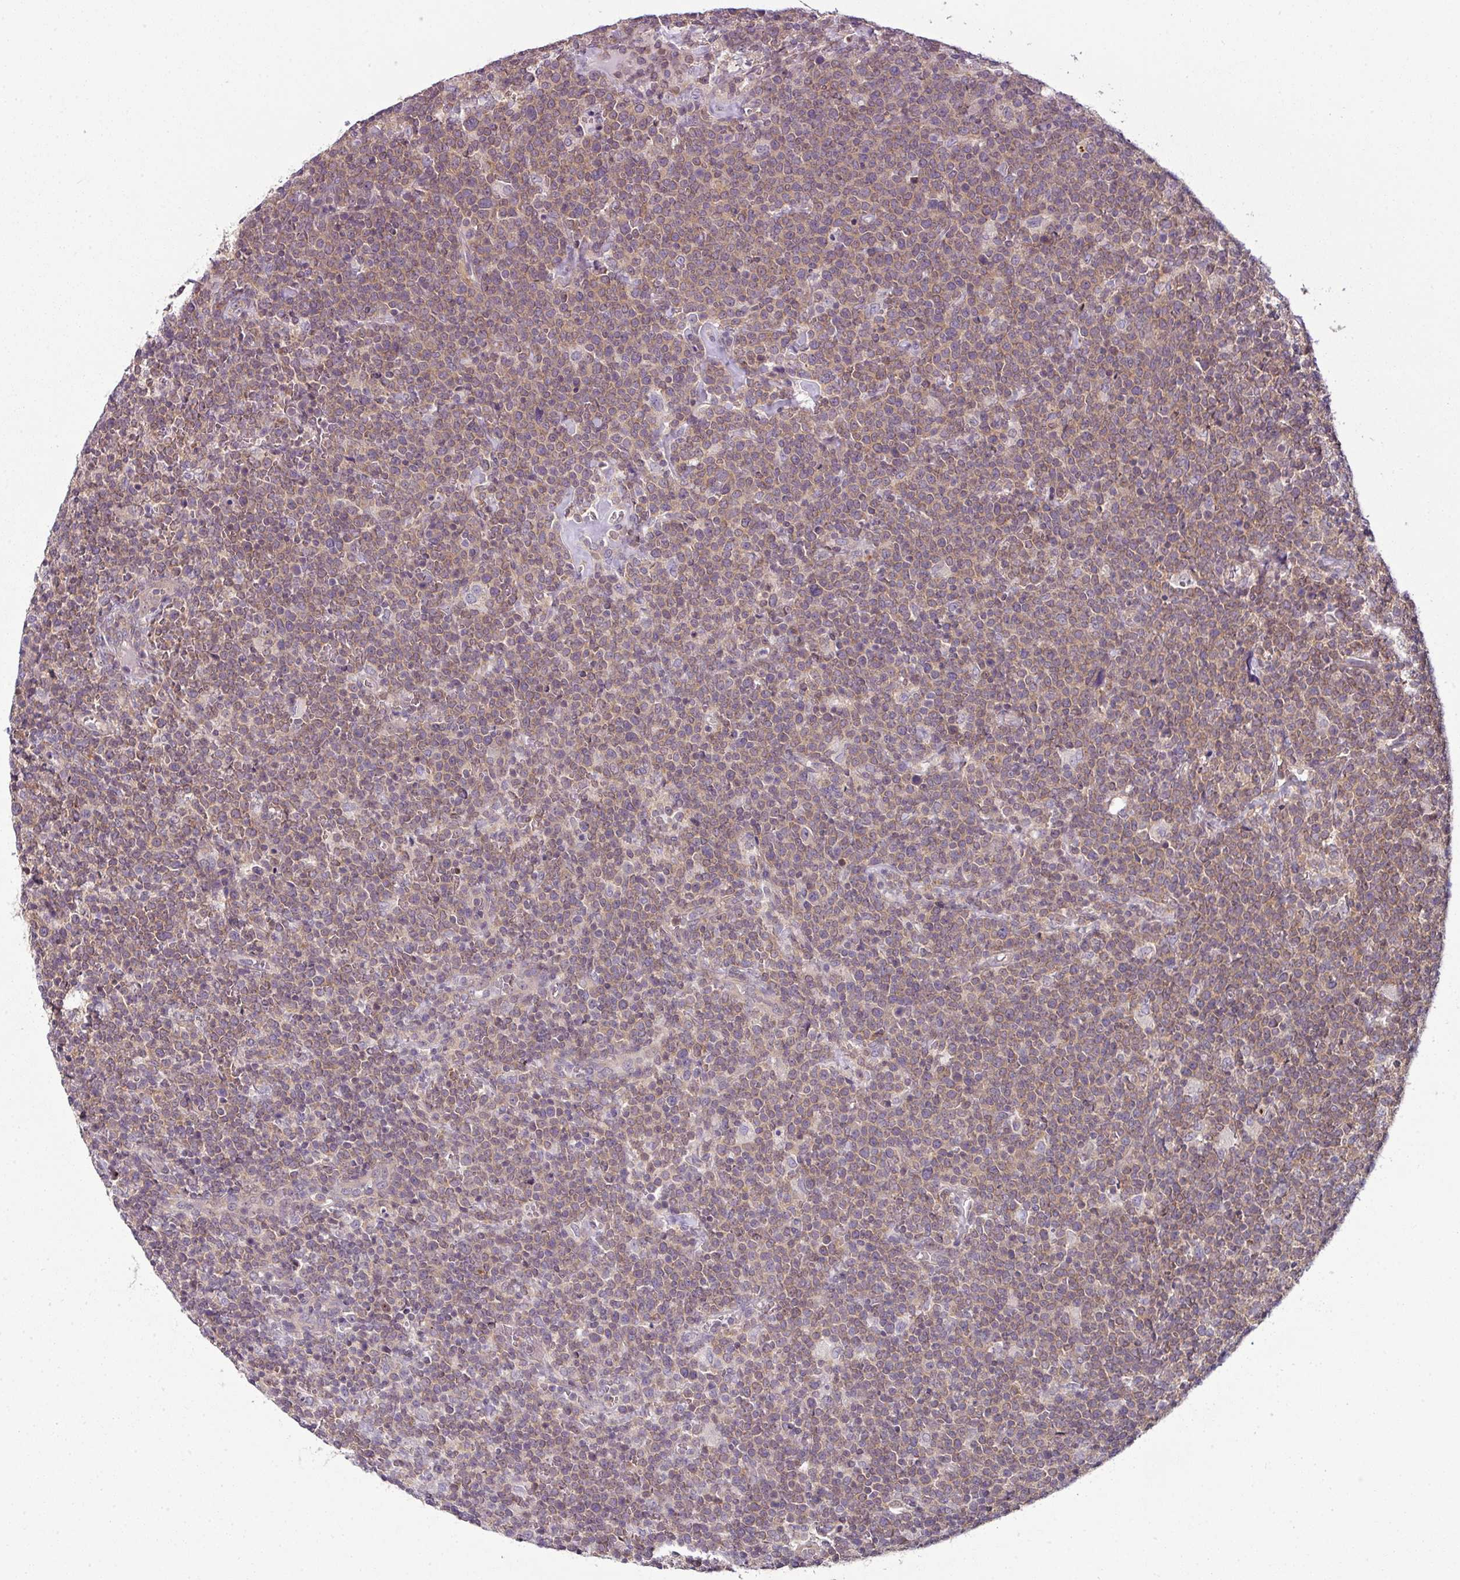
{"staining": {"intensity": "moderate", "quantity": ">75%", "location": "cytoplasmic/membranous"}, "tissue": "lymphoma", "cell_type": "Tumor cells", "image_type": "cancer", "snomed": [{"axis": "morphology", "description": "Malignant lymphoma, non-Hodgkin's type, High grade"}, {"axis": "topography", "description": "Lymph node"}], "caption": "This is an image of immunohistochemistry (IHC) staining of lymphoma, which shows moderate expression in the cytoplasmic/membranous of tumor cells.", "gene": "DERPC", "patient": {"sex": "male", "age": 61}}